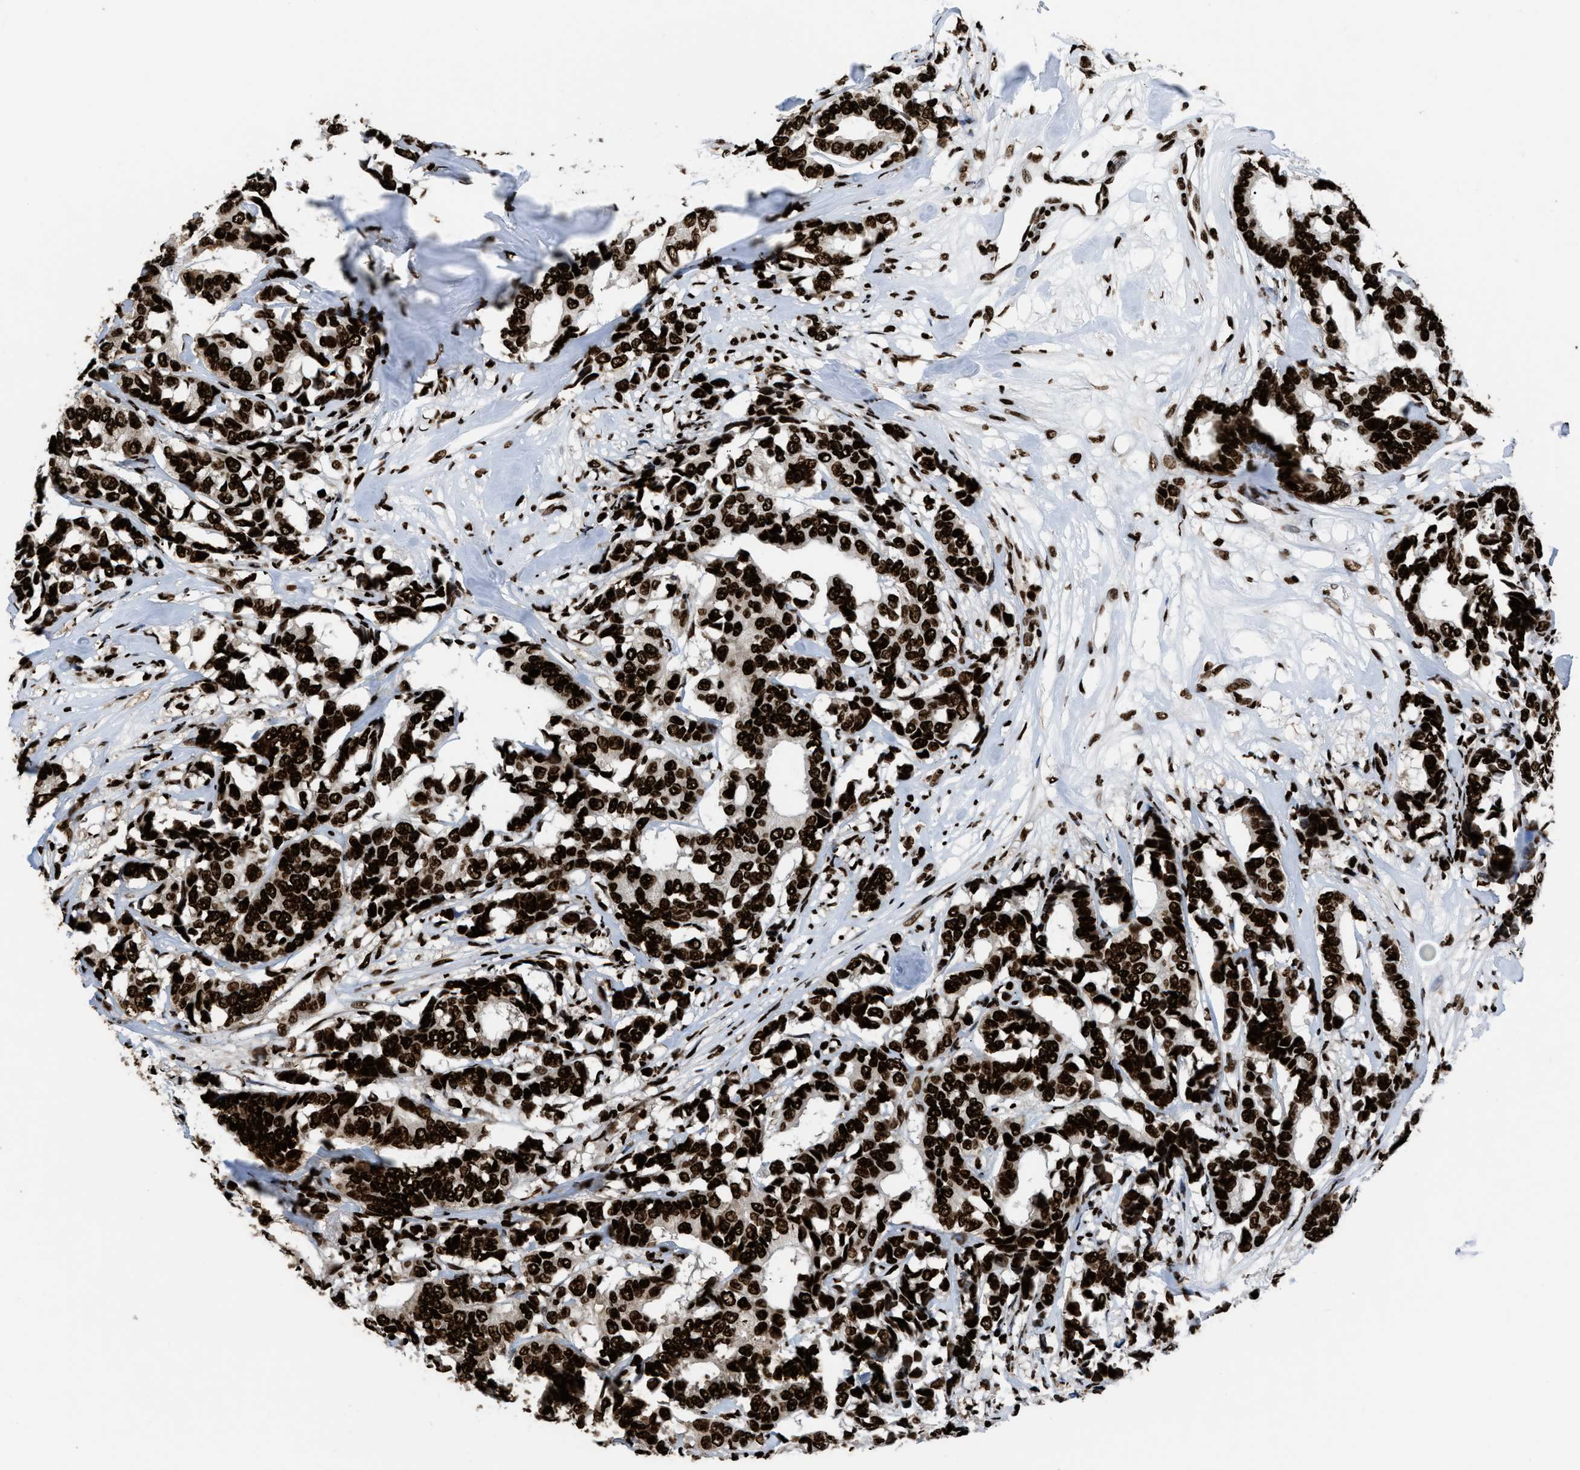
{"staining": {"intensity": "strong", "quantity": ">75%", "location": "nuclear"}, "tissue": "breast cancer", "cell_type": "Tumor cells", "image_type": "cancer", "snomed": [{"axis": "morphology", "description": "Duct carcinoma"}, {"axis": "topography", "description": "Breast"}], "caption": "The micrograph displays staining of invasive ductal carcinoma (breast), revealing strong nuclear protein positivity (brown color) within tumor cells. (DAB IHC with brightfield microscopy, high magnification).", "gene": "HNRNPM", "patient": {"sex": "female", "age": 87}}